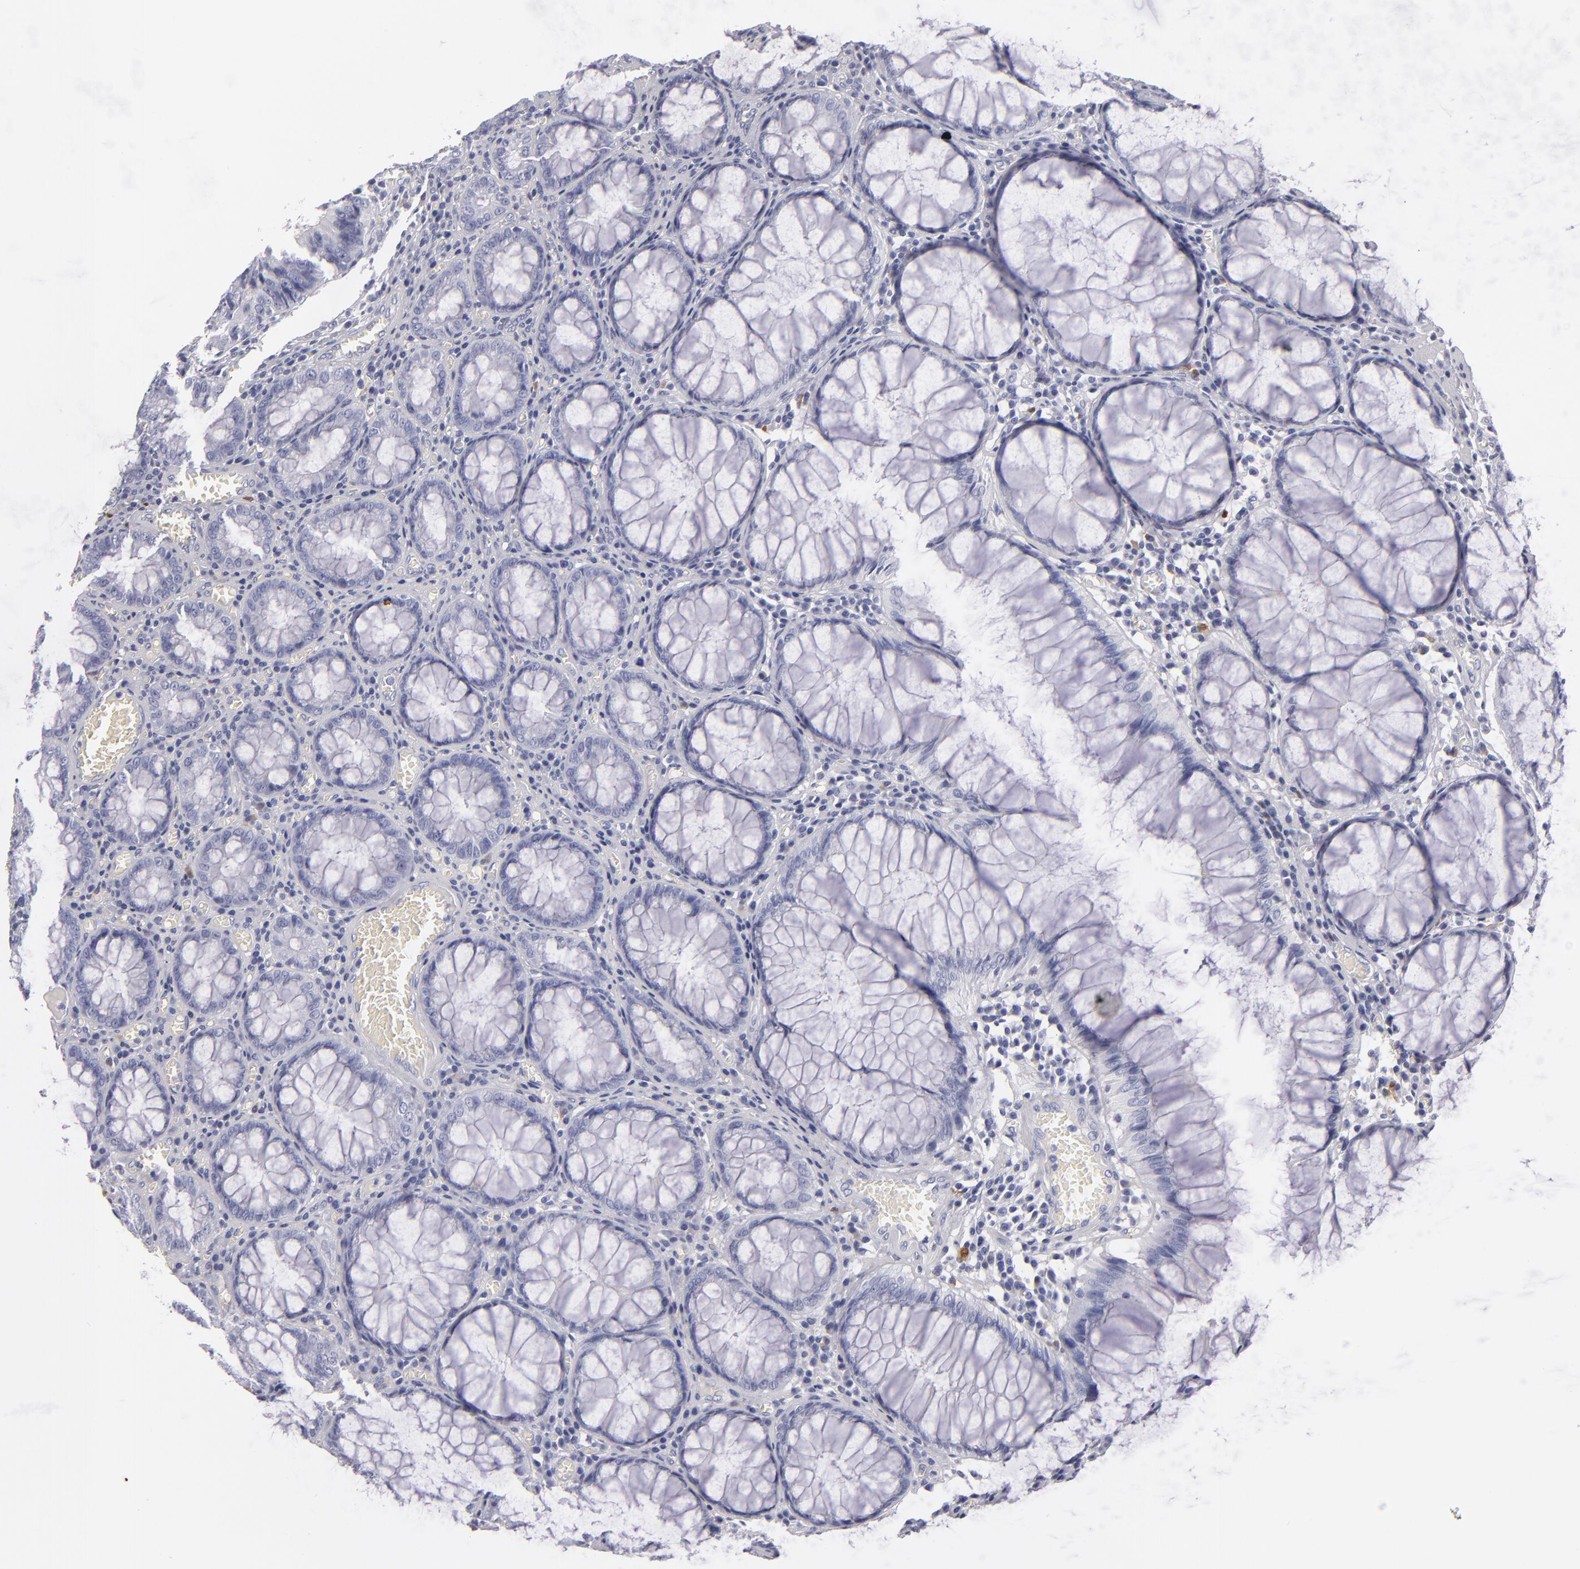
{"staining": {"intensity": "negative", "quantity": "none", "location": "none"}, "tissue": "colorectal cancer", "cell_type": "Tumor cells", "image_type": "cancer", "snomed": [{"axis": "morphology", "description": "Adenocarcinoma, NOS"}, {"axis": "topography", "description": "Rectum"}], "caption": "IHC micrograph of neoplastic tissue: colorectal cancer stained with DAB displays no significant protein positivity in tumor cells.", "gene": "F13A1", "patient": {"sex": "female", "age": 98}}